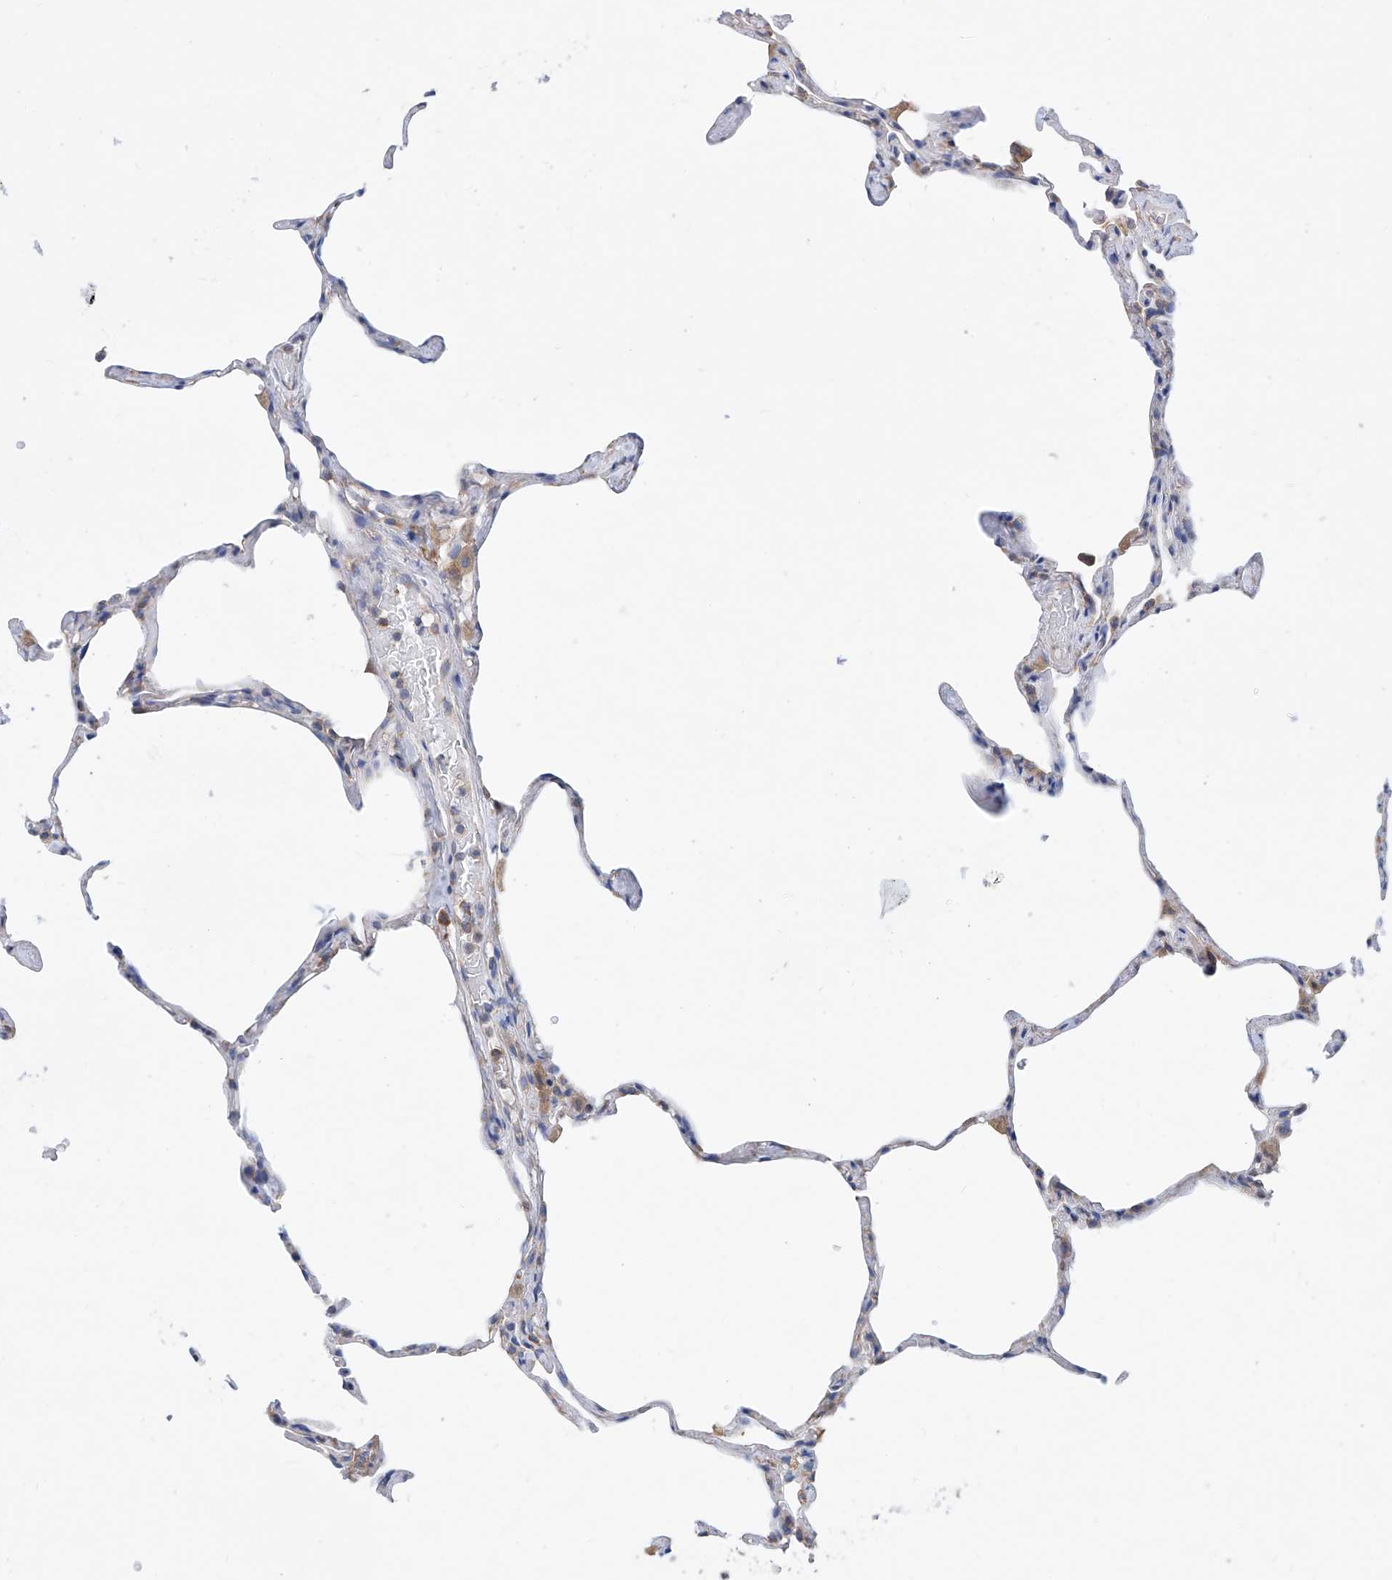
{"staining": {"intensity": "weak", "quantity": "<25%", "location": "cytoplasmic/membranous"}, "tissue": "lung", "cell_type": "Alveolar cells", "image_type": "normal", "snomed": [{"axis": "morphology", "description": "Normal tissue, NOS"}, {"axis": "topography", "description": "Lung"}], "caption": "A micrograph of human lung is negative for staining in alveolar cells. (DAB immunohistochemistry with hematoxylin counter stain).", "gene": "MAD2L1", "patient": {"sex": "male", "age": 65}}